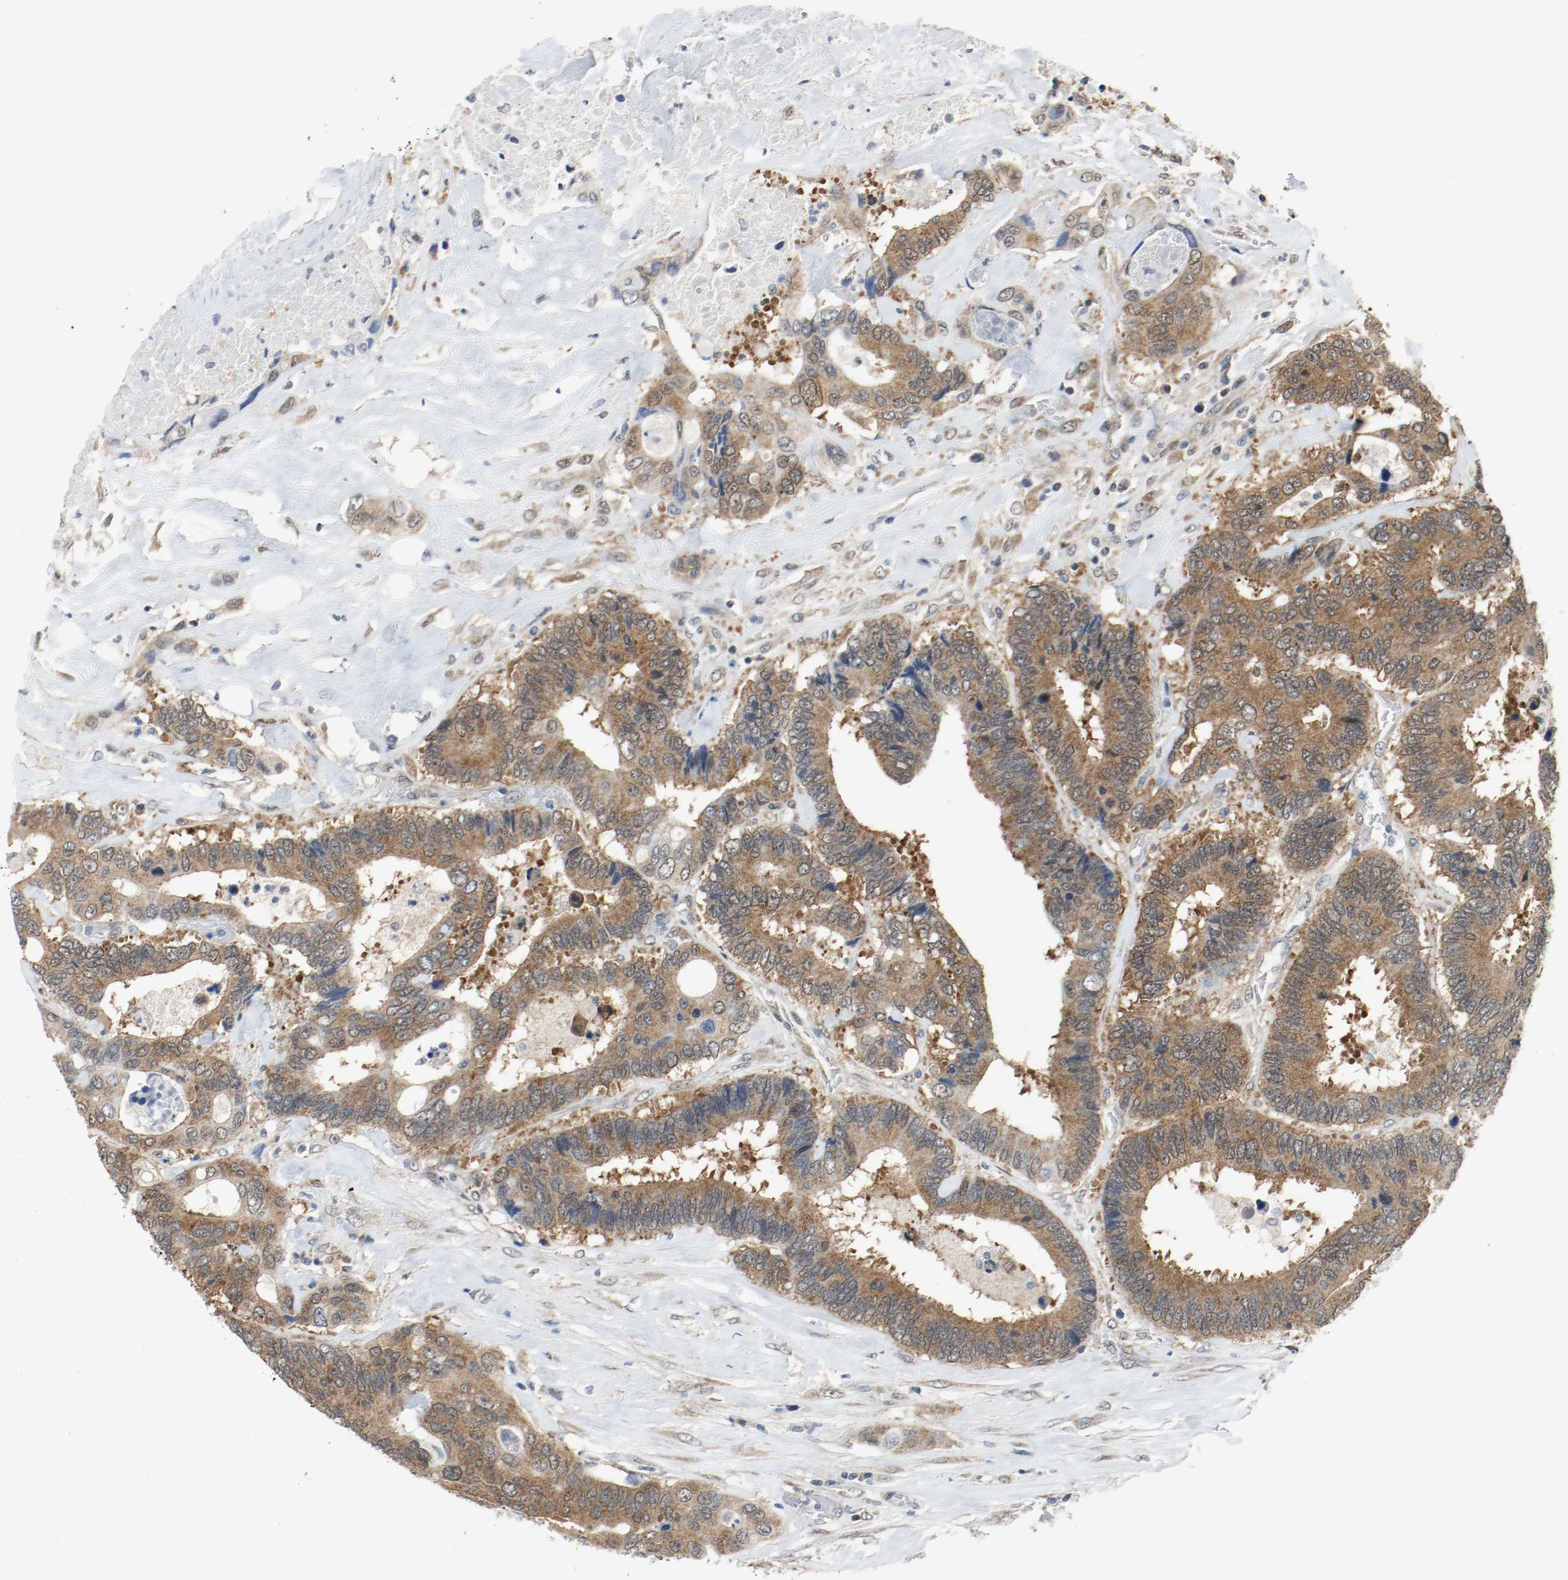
{"staining": {"intensity": "moderate", "quantity": ">75%", "location": "cytoplasmic/membranous,nuclear"}, "tissue": "colorectal cancer", "cell_type": "Tumor cells", "image_type": "cancer", "snomed": [{"axis": "morphology", "description": "Adenocarcinoma, NOS"}, {"axis": "topography", "description": "Rectum"}], "caption": "A high-resolution photomicrograph shows immunohistochemistry staining of colorectal cancer (adenocarcinoma), which exhibits moderate cytoplasmic/membranous and nuclear expression in approximately >75% of tumor cells. The staining is performed using DAB (3,3'-diaminobenzidine) brown chromogen to label protein expression. The nuclei are counter-stained blue using hematoxylin.", "gene": "PPME1", "patient": {"sex": "male", "age": 55}}